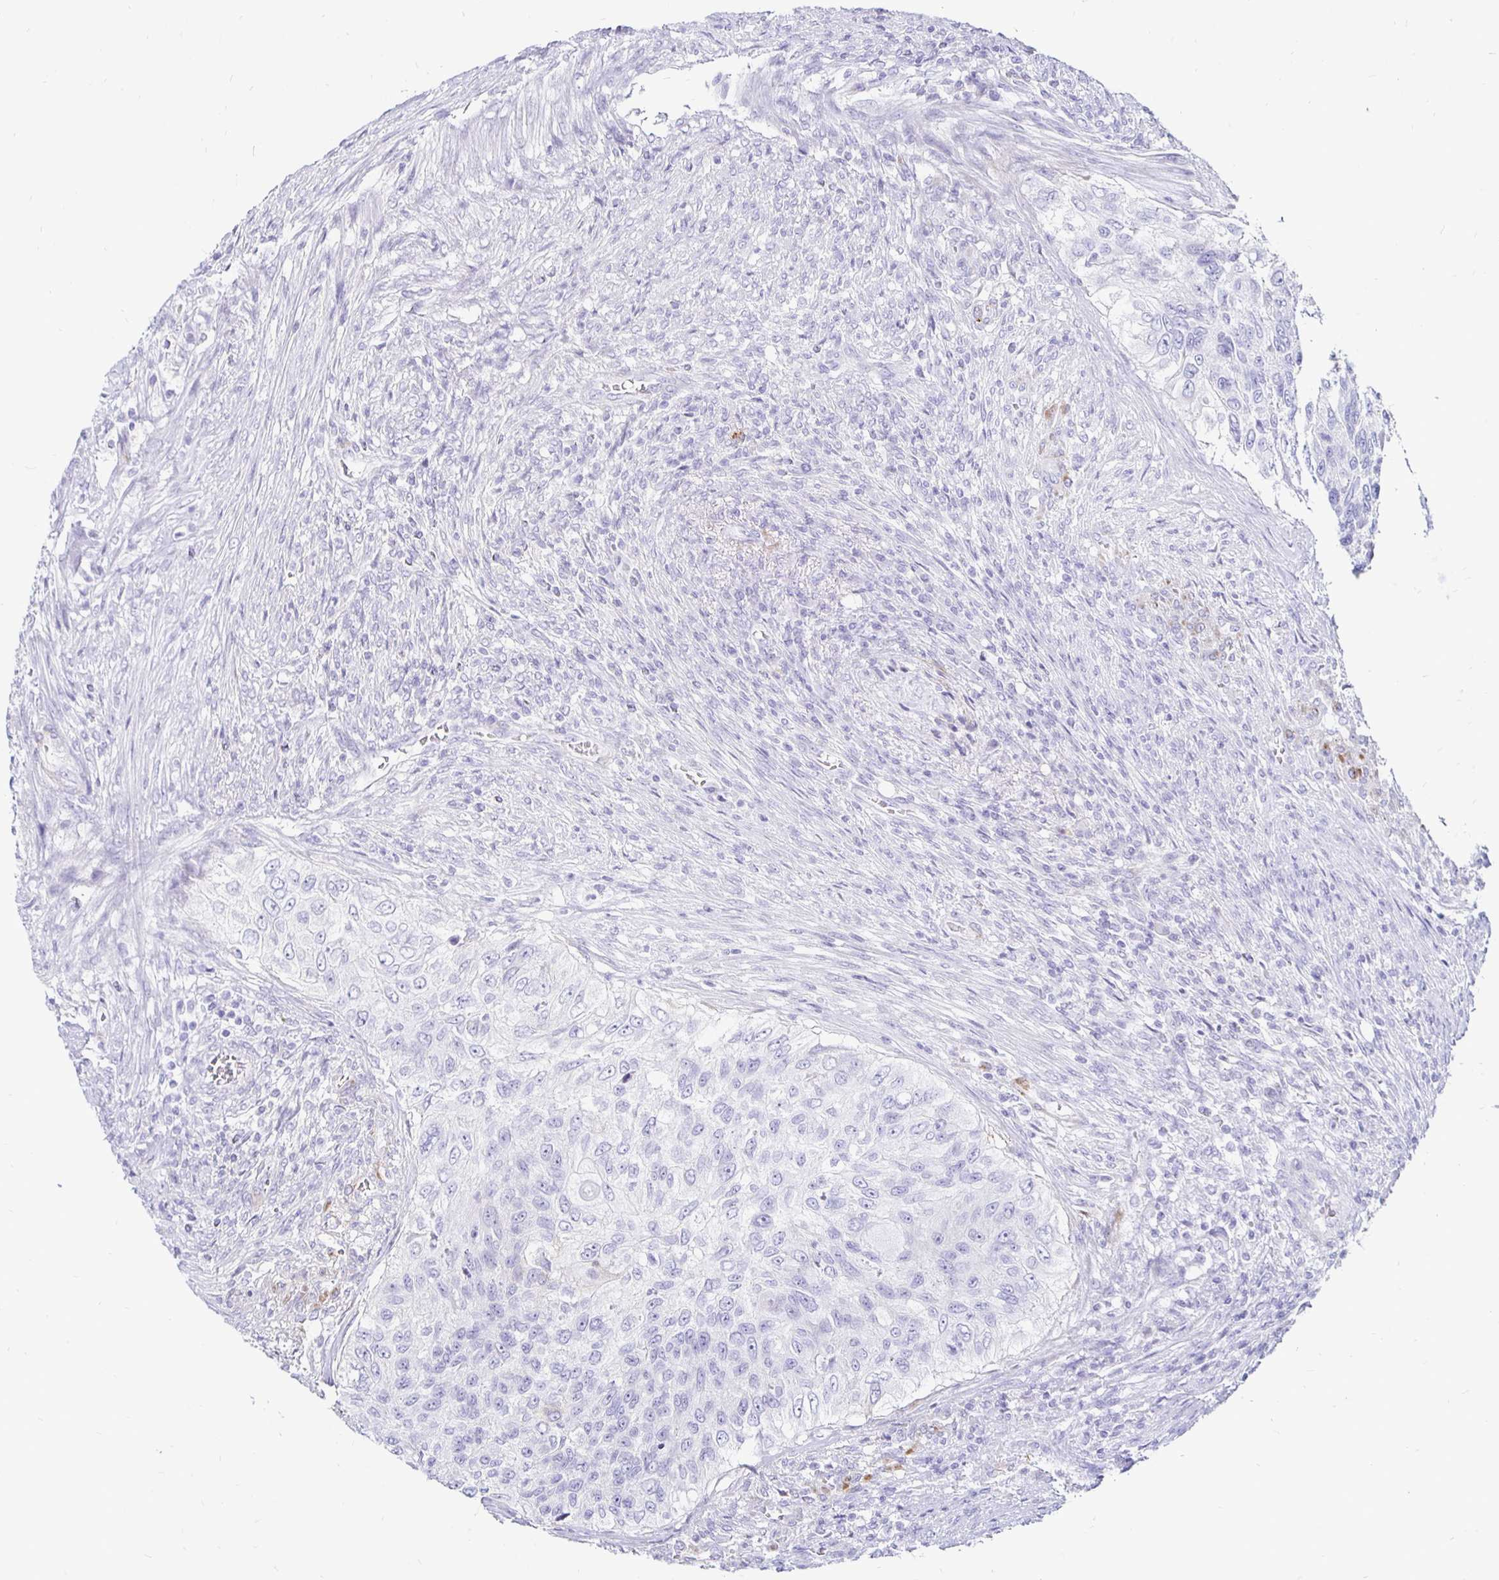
{"staining": {"intensity": "negative", "quantity": "none", "location": "none"}, "tissue": "urothelial cancer", "cell_type": "Tumor cells", "image_type": "cancer", "snomed": [{"axis": "morphology", "description": "Urothelial carcinoma, High grade"}, {"axis": "topography", "description": "Urinary bladder"}], "caption": "Photomicrograph shows no protein staining in tumor cells of urothelial cancer tissue.", "gene": "TIMP1", "patient": {"sex": "female", "age": 60}}